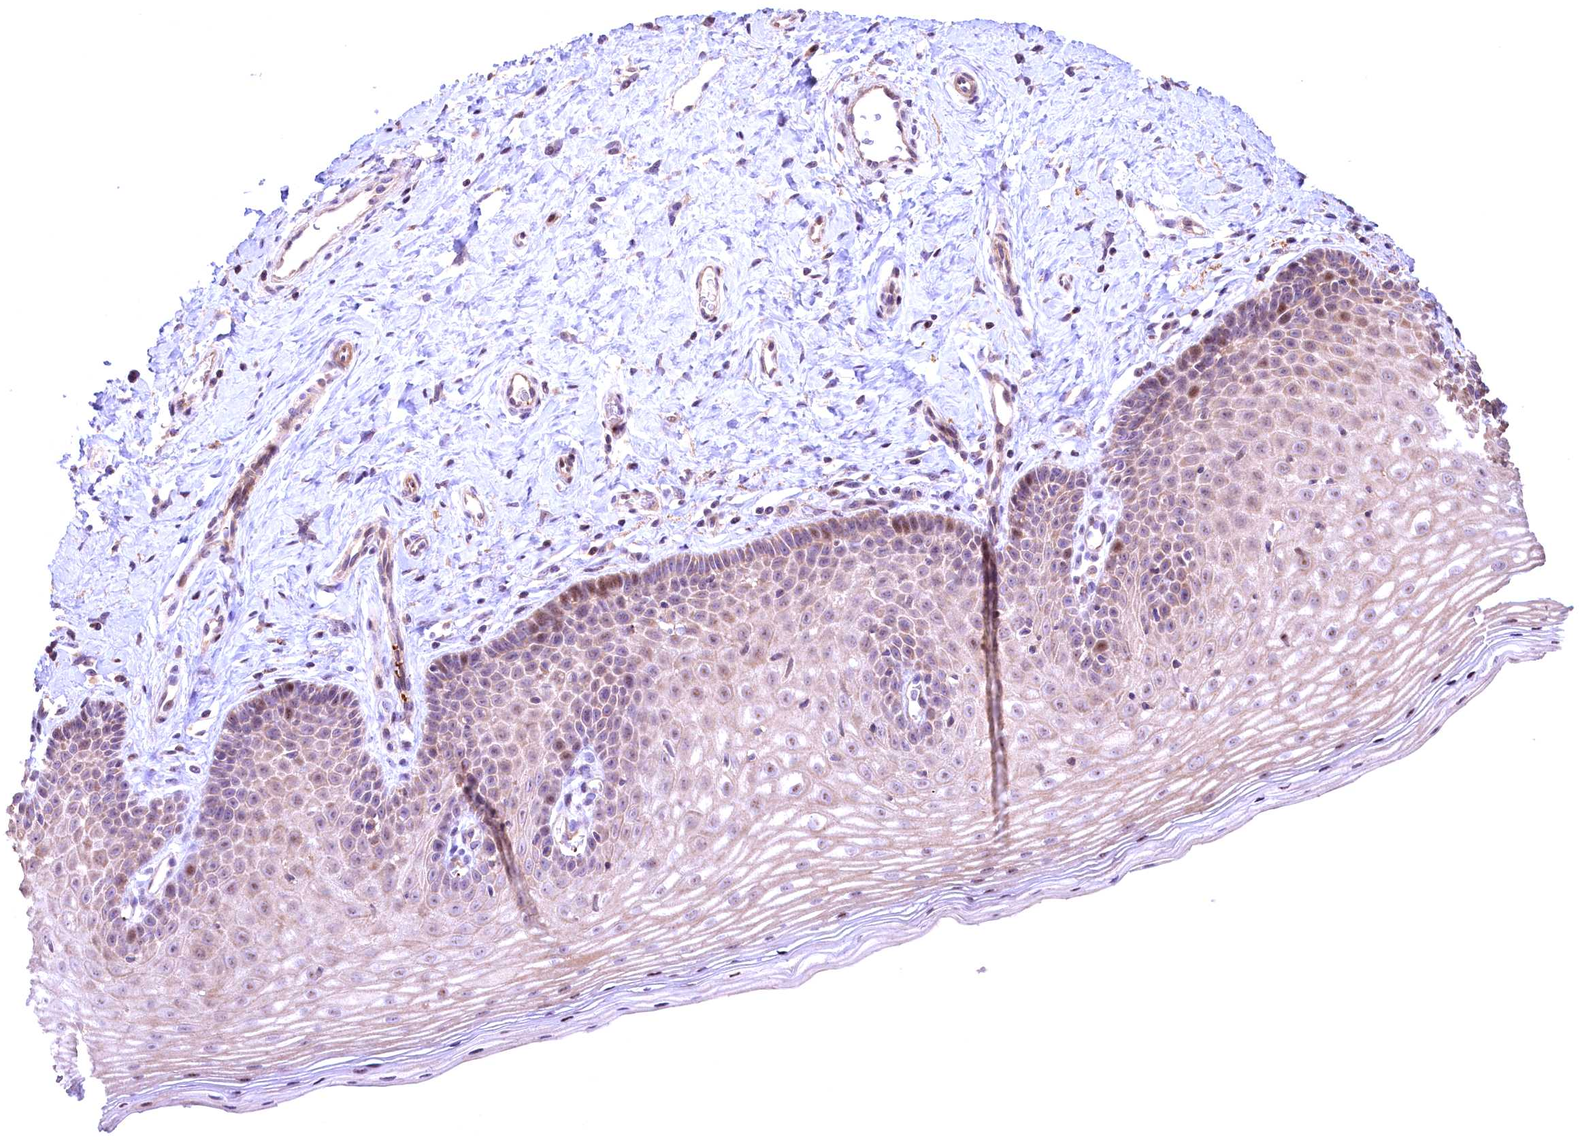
{"staining": {"intensity": "weak", "quantity": "25%-75%", "location": "cytoplasmic/membranous"}, "tissue": "cervix", "cell_type": "Glandular cells", "image_type": "normal", "snomed": [{"axis": "morphology", "description": "Normal tissue, NOS"}, {"axis": "topography", "description": "Cervix"}], "caption": "IHC (DAB) staining of unremarkable human cervix displays weak cytoplasmic/membranous protein staining in approximately 25%-75% of glandular cells.", "gene": "FUZ", "patient": {"sex": "female", "age": 36}}